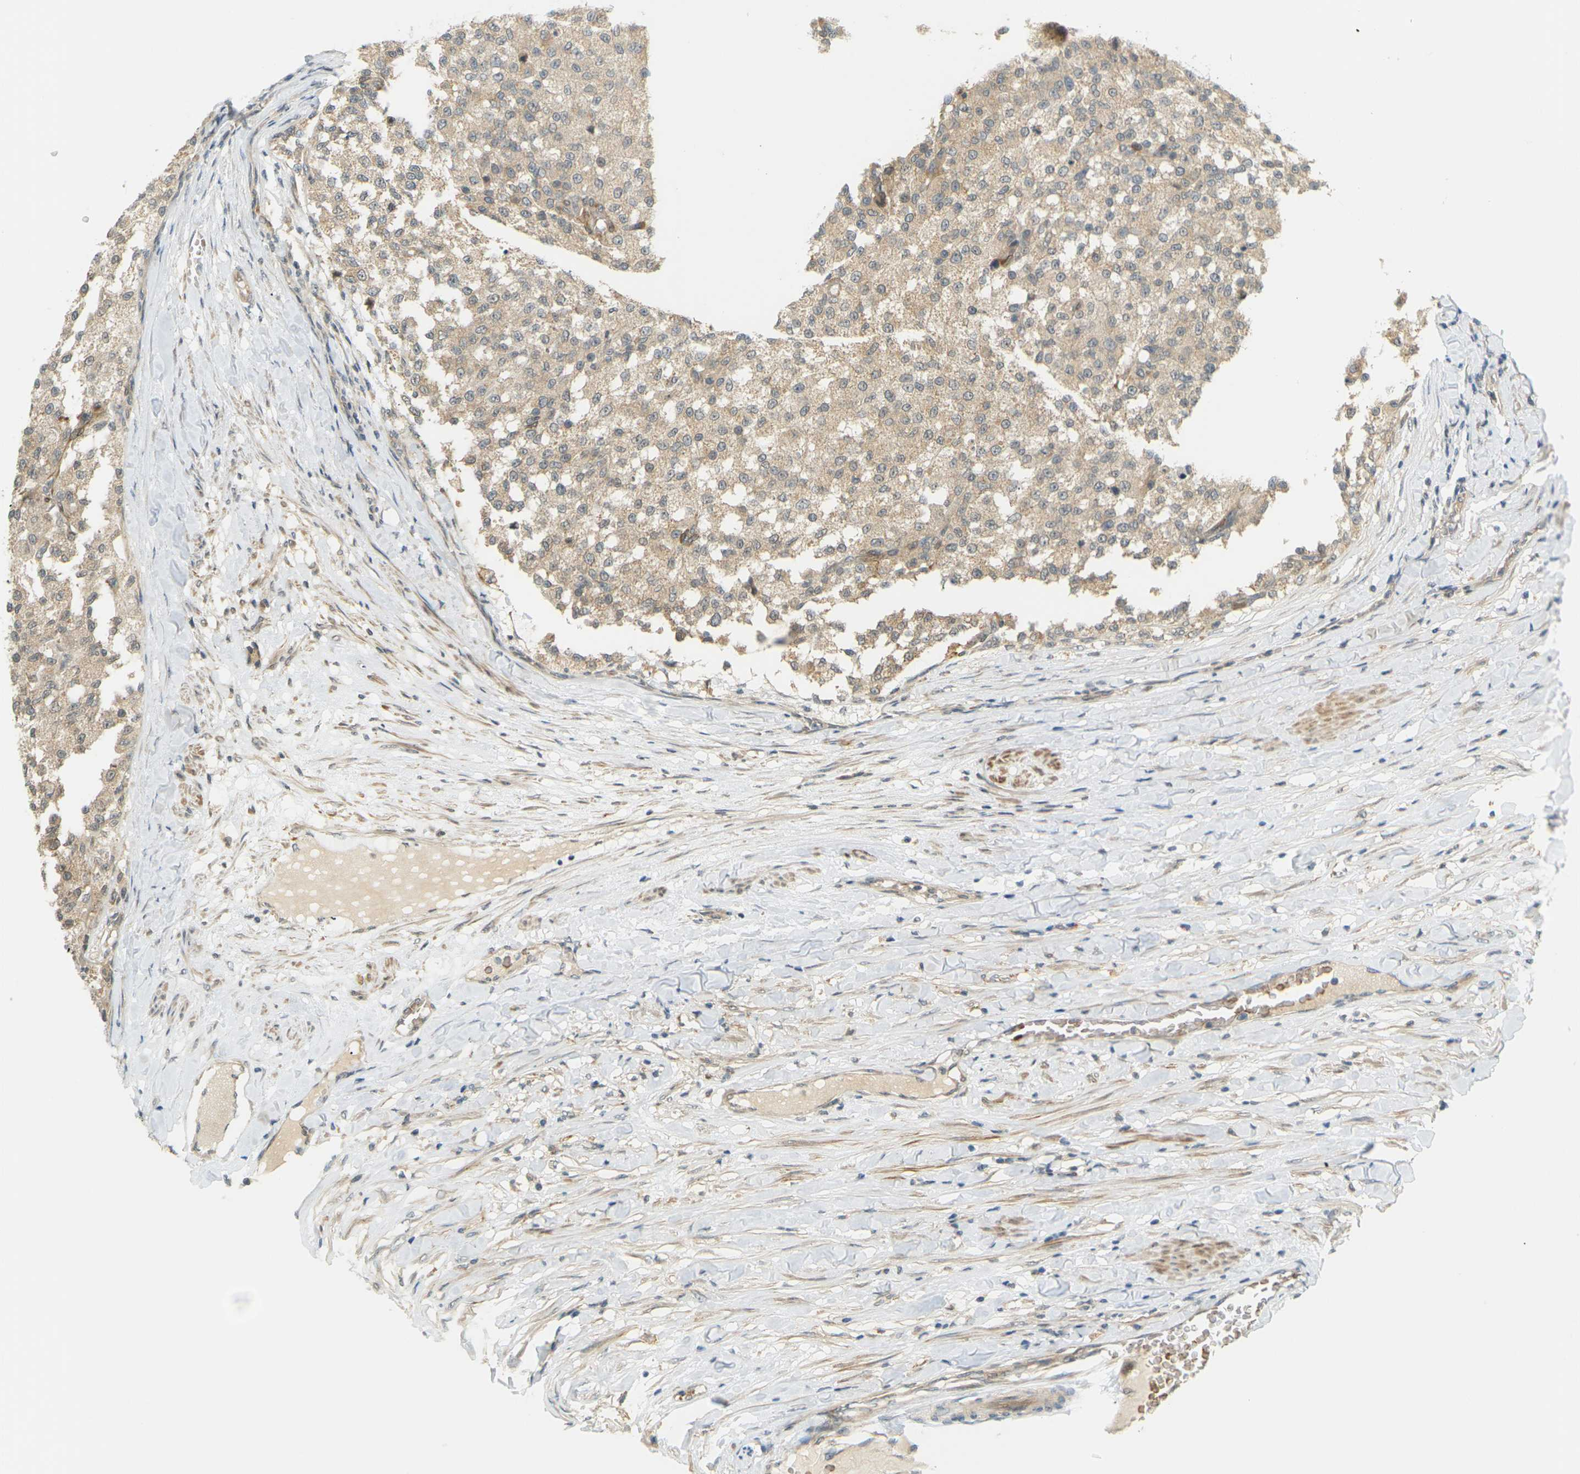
{"staining": {"intensity": "moderate", "quantity": ">75%", "location": "cytoplasmic/membranous"}, "tissue": "testis cancer", "cell_type": "Tumor cells", "image_type": "cancer", "snomed": [{"axis": "morphology", "description": "Seminoma, NOS"}, {"axis": "topography", "description": "Testis"}], "caption": "Seminoma (testis) tissue demonstrates moderate cytoplasmic/membranous positivity in about >75% of tumor cells, visualized by immunohistochemistry.", "gene": "SOCS6", "patient": {"sex": "male", "age": 59}}